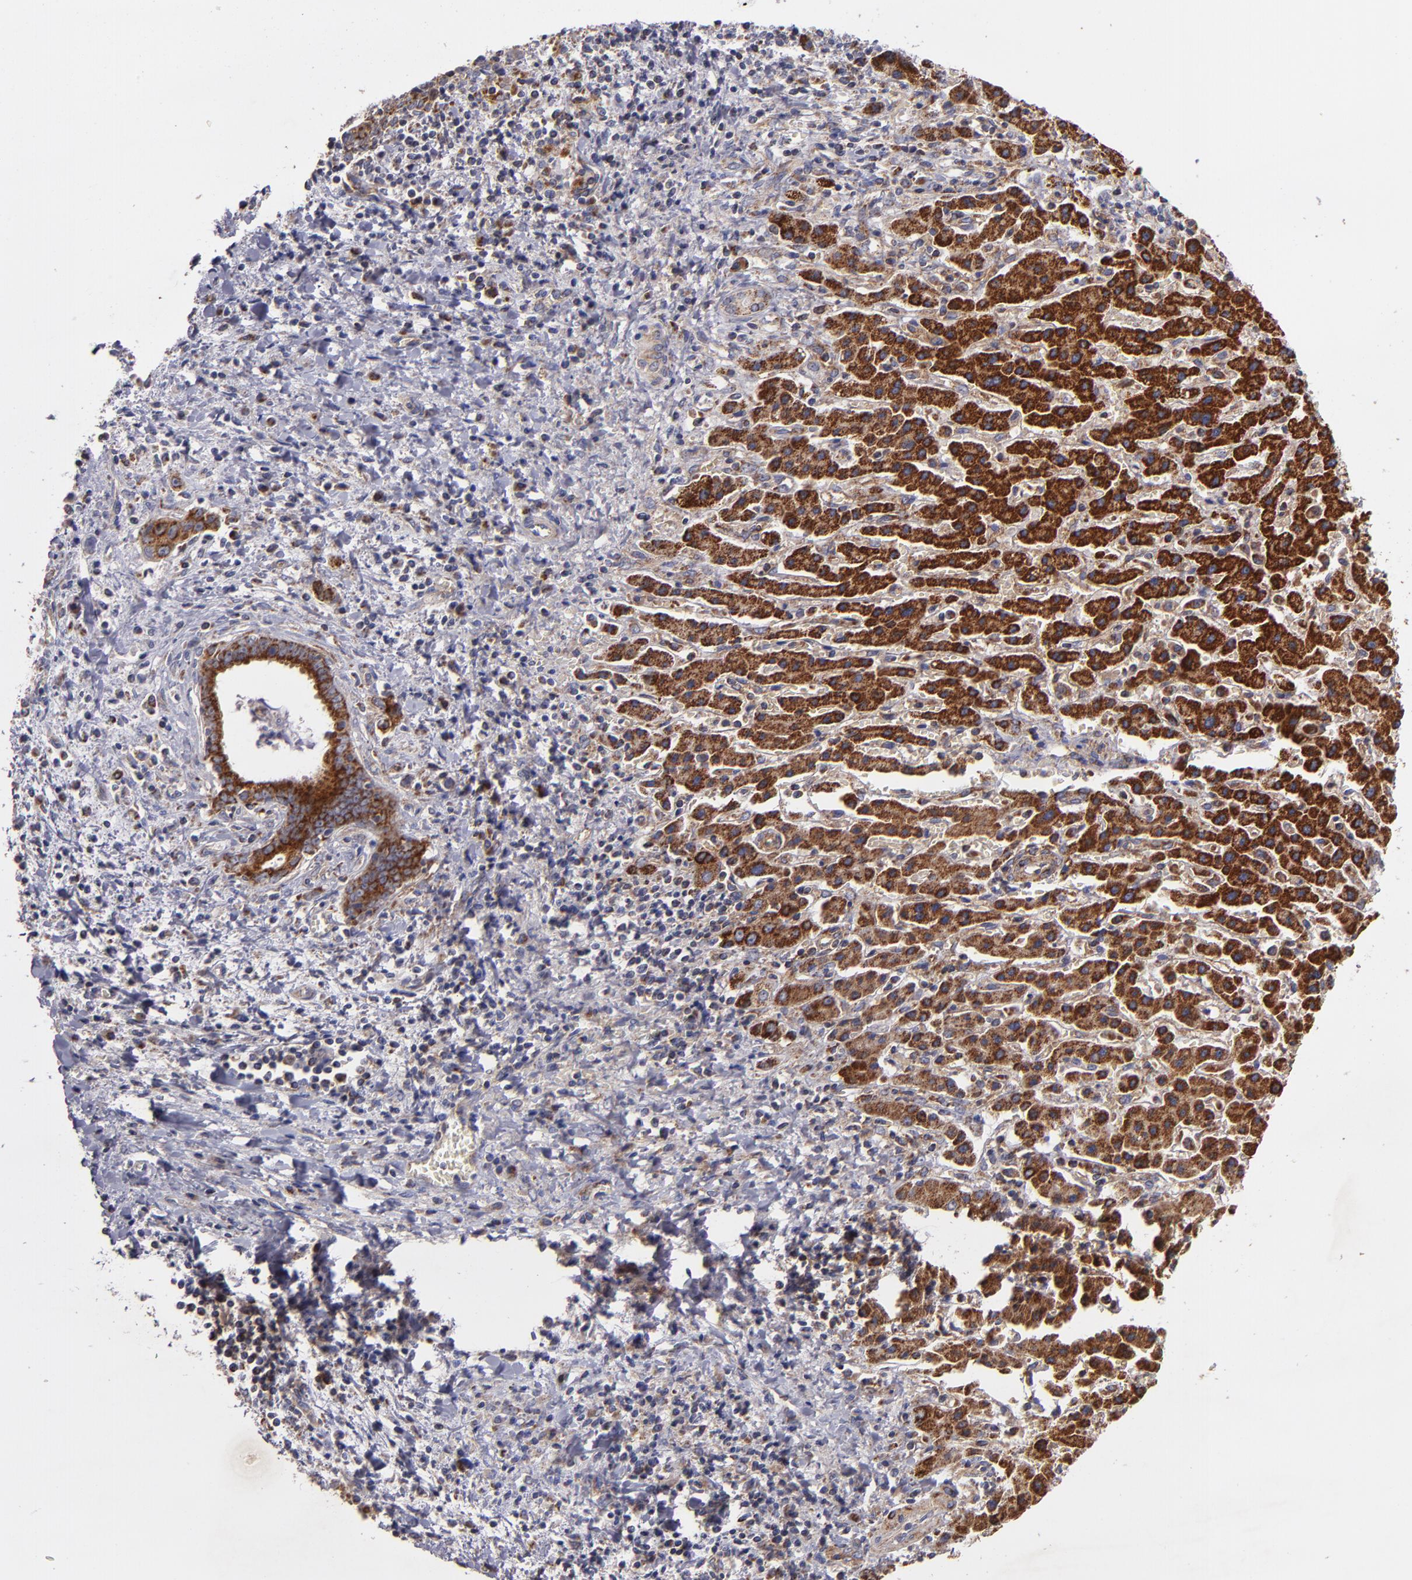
{"staining": {"intensity": "strong", "quantity": ">75%", "location": "cytoplasmic/membranous"}, "tissue": "liver cancer", "cell_type": "Tumor cells", "image_type": "cancer", "snomed": [{"axis": "morphology", "description": "Cholangiocarcinoma"}, {"axis": "topography", "description": "Liver"}], "caption": "A high-resolution photomicrograph shows IHC staining of liver cancer, which displays strong cytoplasmic/membranous positivity in about >75% of tumor cells.", "gene": "CLTA", "patient": {"sex": "male", "age": 57}}